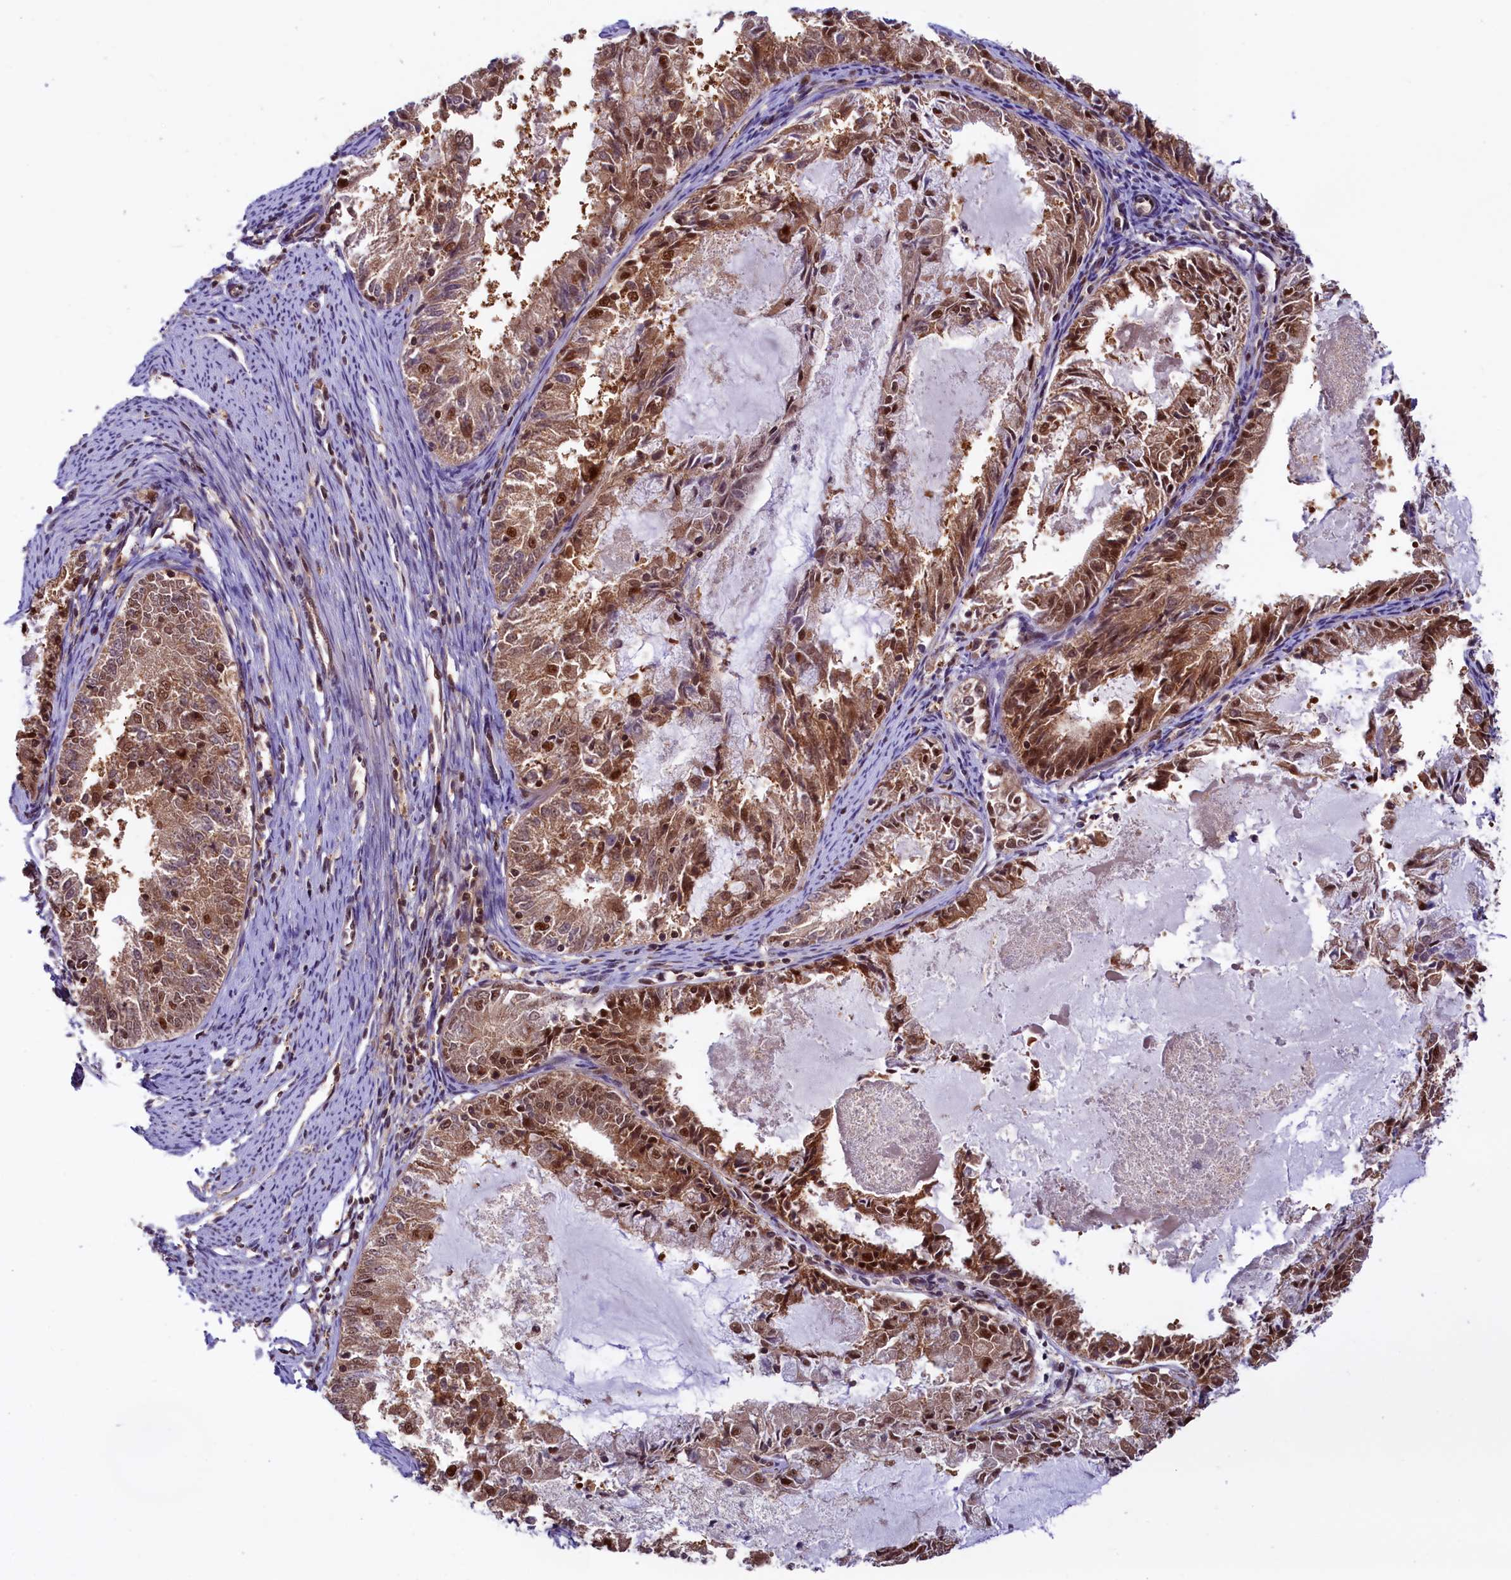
{"staining": {"intensity": "moderate", "quantity": ">75%", "location": "cytoplasmic/membranous,nuclear"}, "tissue": "endometrial cancer", "cell_type": "Tumor cells", "image_type": "cancer", "snomed": [{"axis": "morphology", "description": "Adenocarcinoma, NOS"}, {"axis": "topography", "description": "Endometrium"}], "caption": "This image reveals endometrial adenocarcinoma stained with immunohistochemistry to label a protein in brown. The cytoplasmic/membranous and nuclear of tumor cells show moderate positivity for the protein. Nuclei are counter-stained blue.", "gene": "SLC7A6OS", "patient": {"sex": "female", "age": 57}}